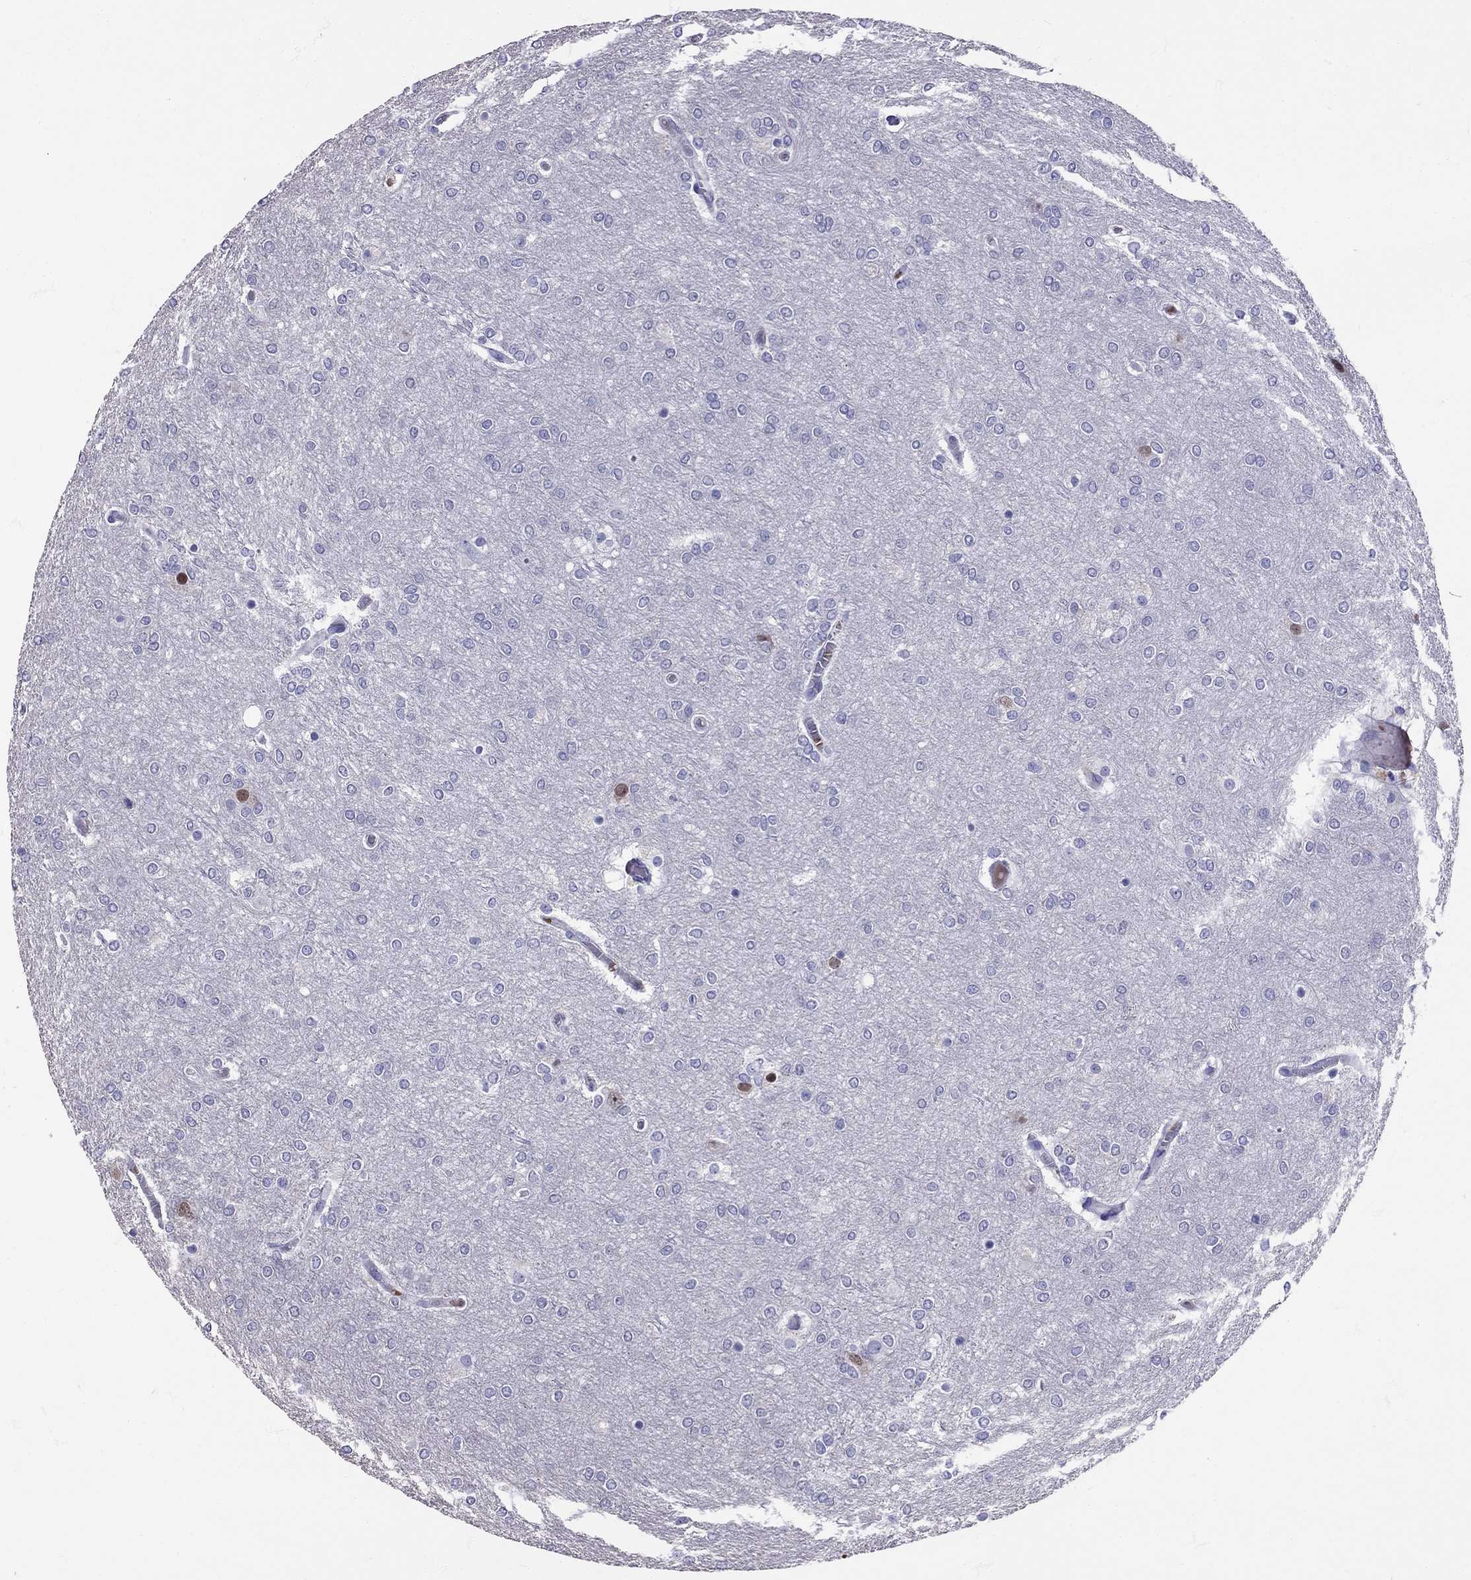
{"staining": {"intensity": "negative", "quantity": "none", "location": "none"}, "tissue": "glioma", "cell_type": "Tumor cells", "image_type": "cancer", "snomed": [{"axis": "morphology", "description": "Glioma, malignant, High grade"}, {"axis": "topography", "description": "Brain"}], "caption": "Tumor cells are negative for protein expression in human glioma. (DAB immunohistochemistry (IHC) with hematoxylin counter stain).", "gene": "TBR1", "patient": {"sex": "female", "age": 61}}